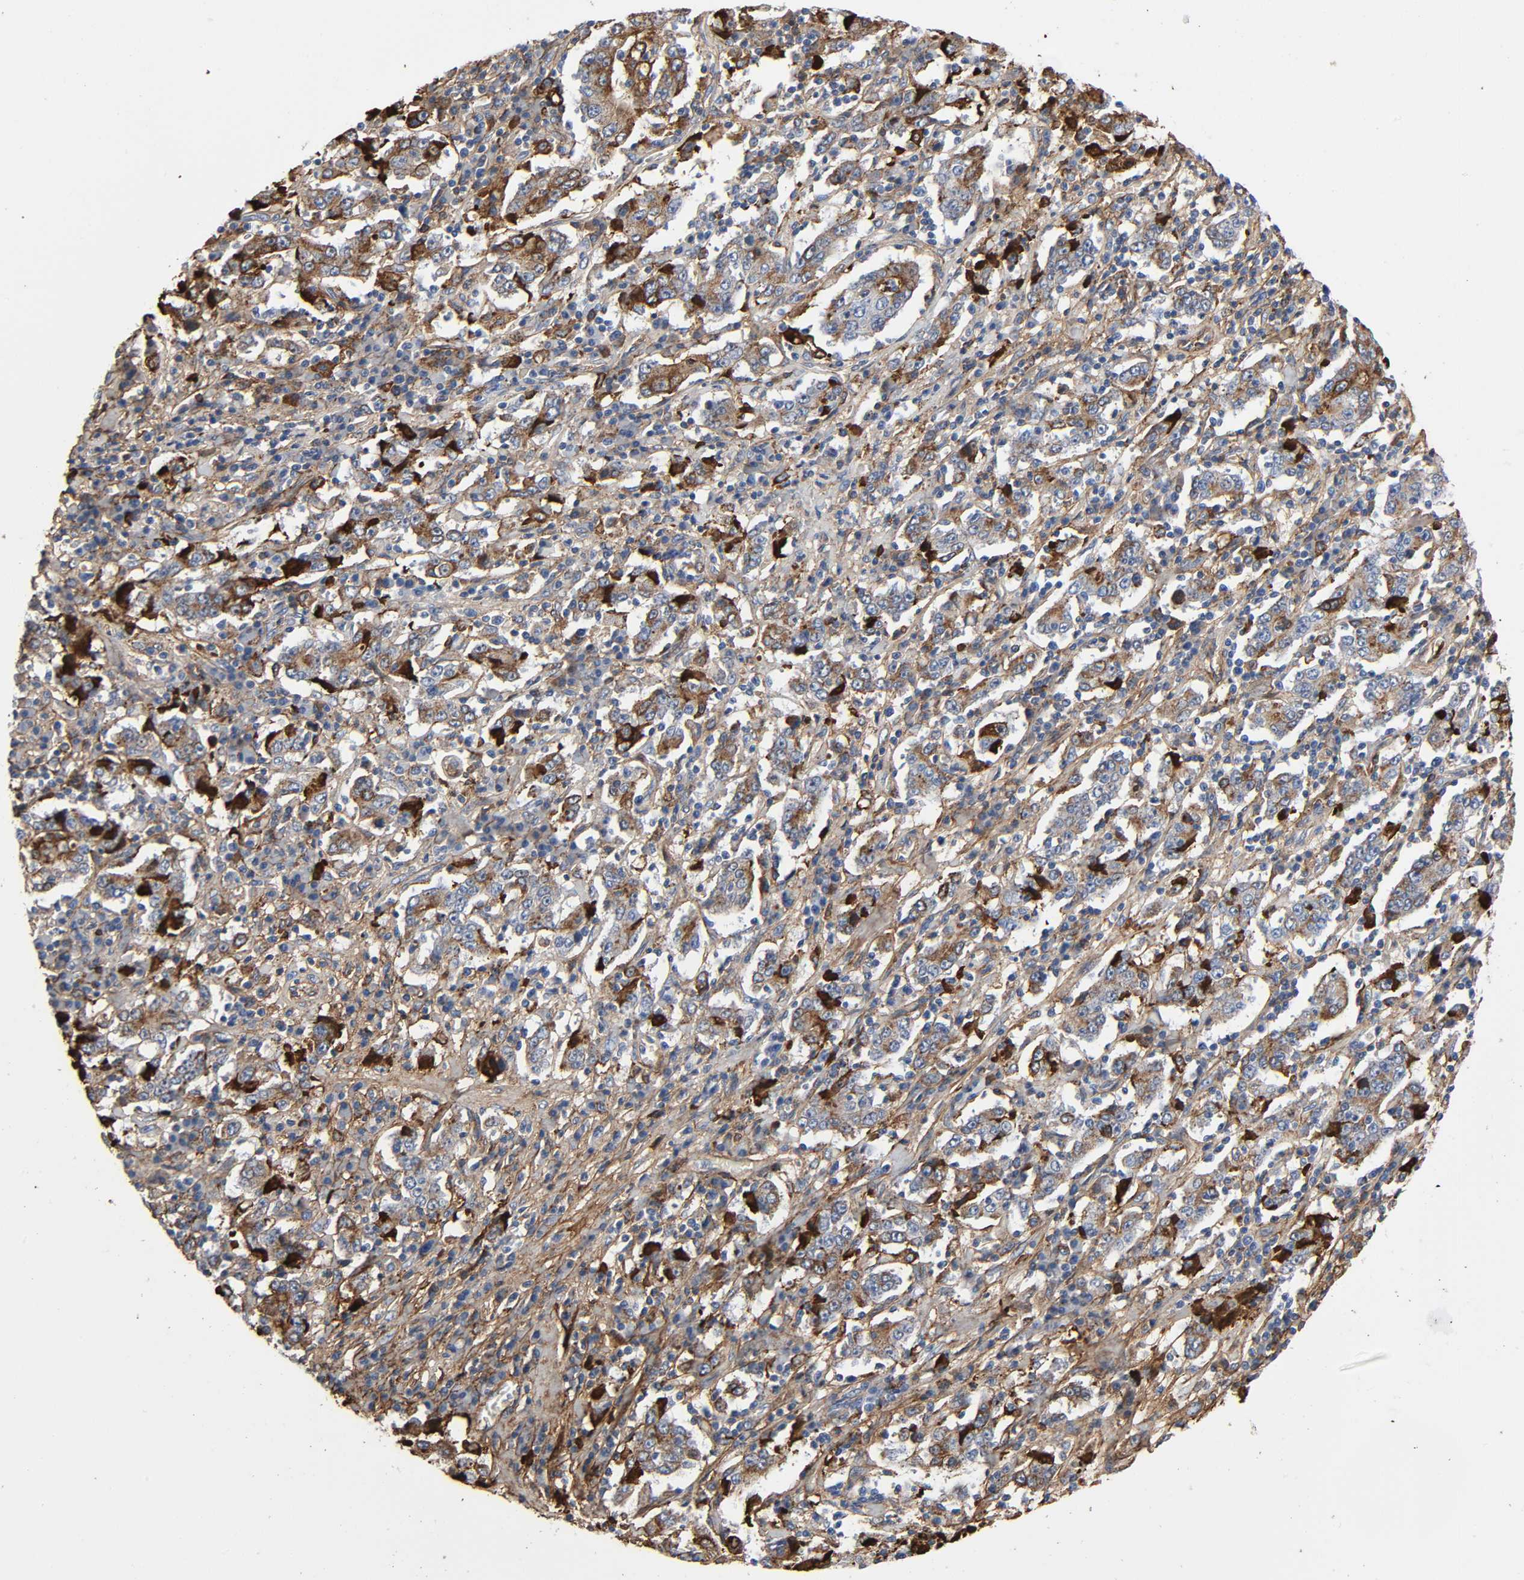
{"staining": {"intensity": "weak", "quantity": ">75%", "location": "cytoplasmic/membranous"}, "tissue": "stomach cancer", "cell_type": "Tumor cells", "image_type": "cancer", "snomed": [{"axis": "morphology", "description": "Normal tissue, NOS"}, {"axis": "morphology", "description": "Adenocarcinoma, NOS"}, {"axis": "topography", "description": "Stomach, upper"}, {"axis": "topography", "description": "Stomach"}], "caption": "The micrograph demonstrates staining of stomach cancer, revealing weak cytoplasmic/membranous protein expression (brown color) within tumor cells.", "gene": "C3", "patient": {"sex": "male", "age": 59}}